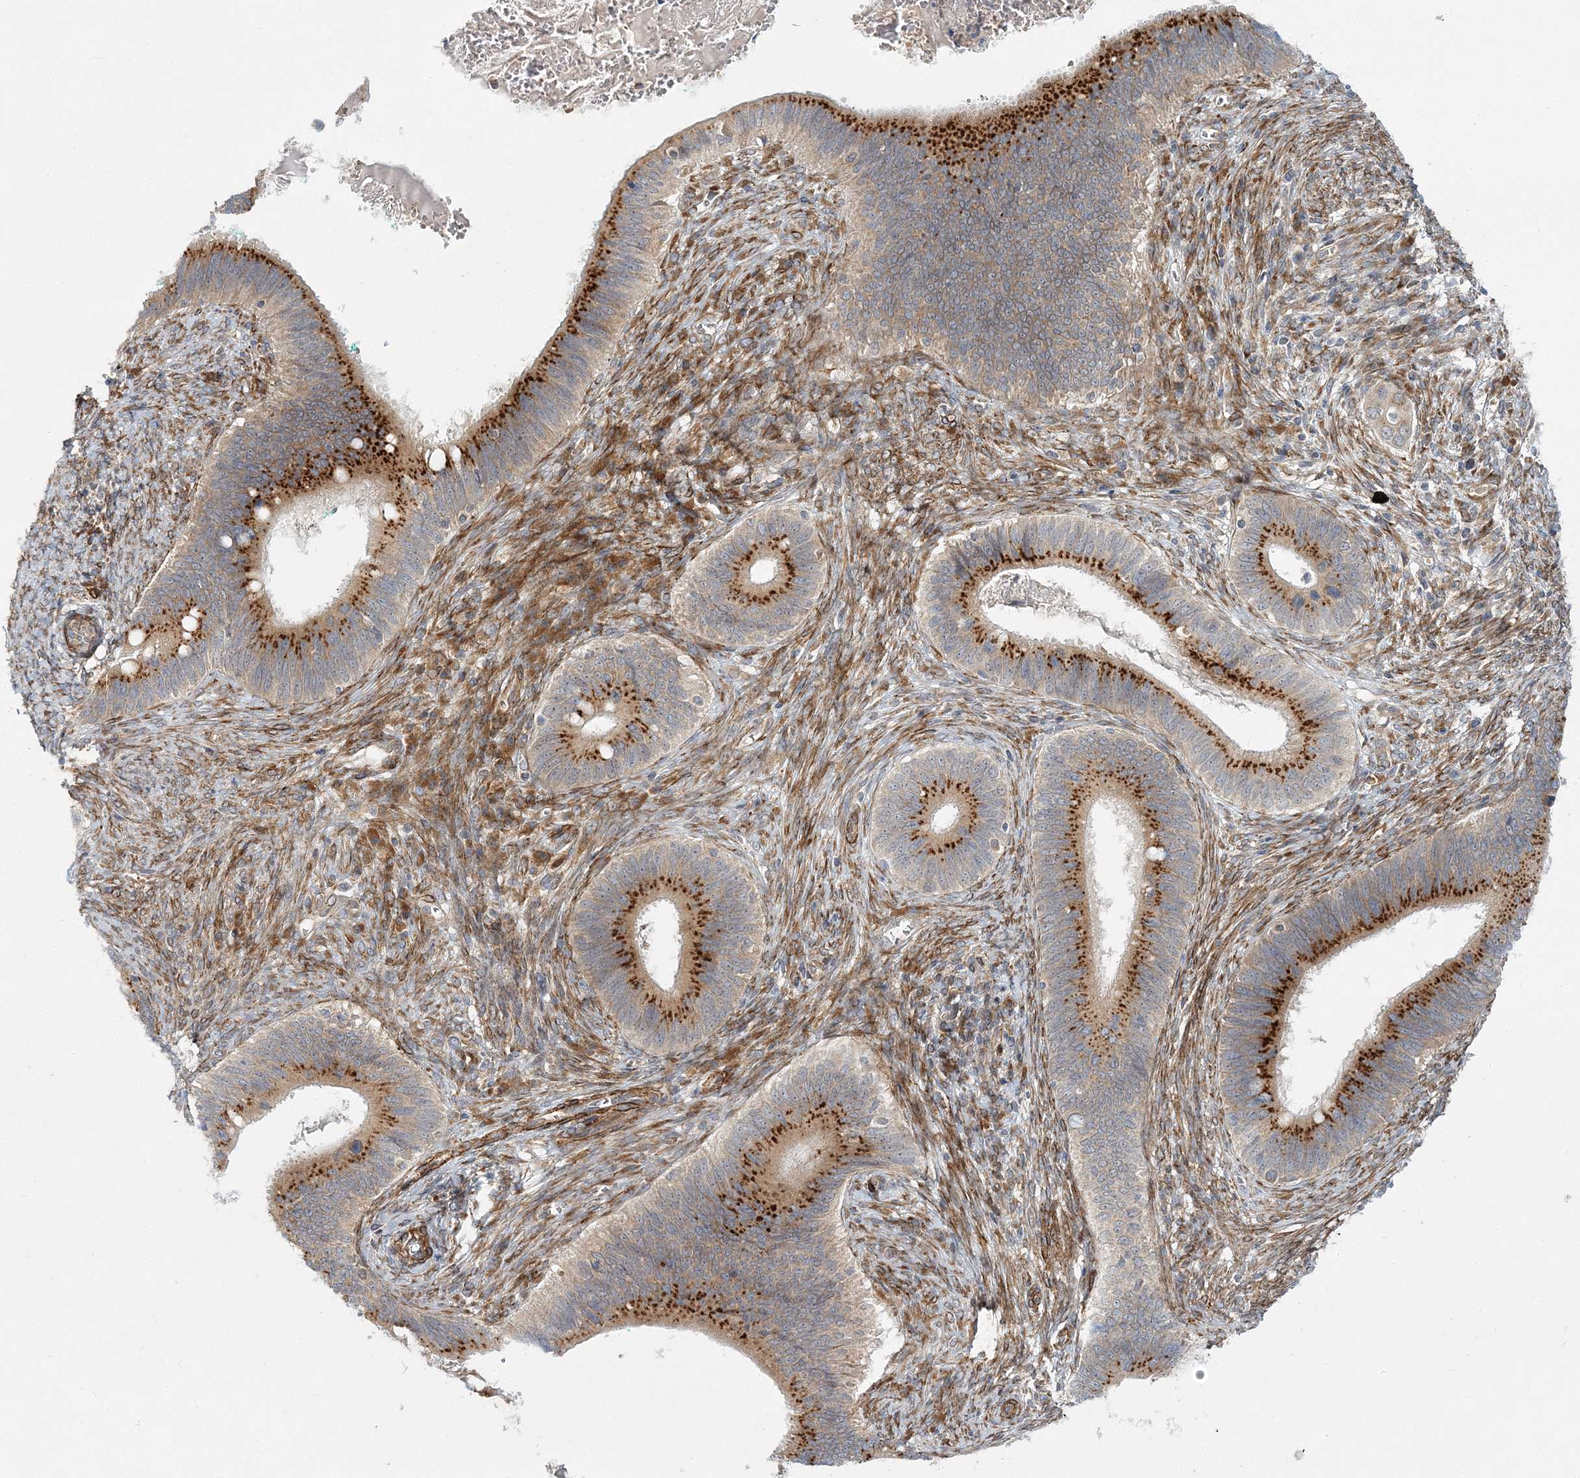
{"staining": {"intensity": "strong", "quantity": "25%-75%", "location": "cytoplasmic/membranous"}, "tissue": "cervical cancer", "cell_type": "Tumor cells", "image_type": "cancer", "snomed": [{"axis": "morphology", "description": "Adenocarcinoma, NOS"}, {"axis": "topography", "description": "Cervix"}], "caption": "Immunohistochemical staining of cervical cancer (adenocarcinoma) shows high levels of strong cytoplasmic/membranous protein positivity in approximately 25%-75% of tumor cells.", "gene": "NBAS", "patient": {"sex": "female", "age": 42}}